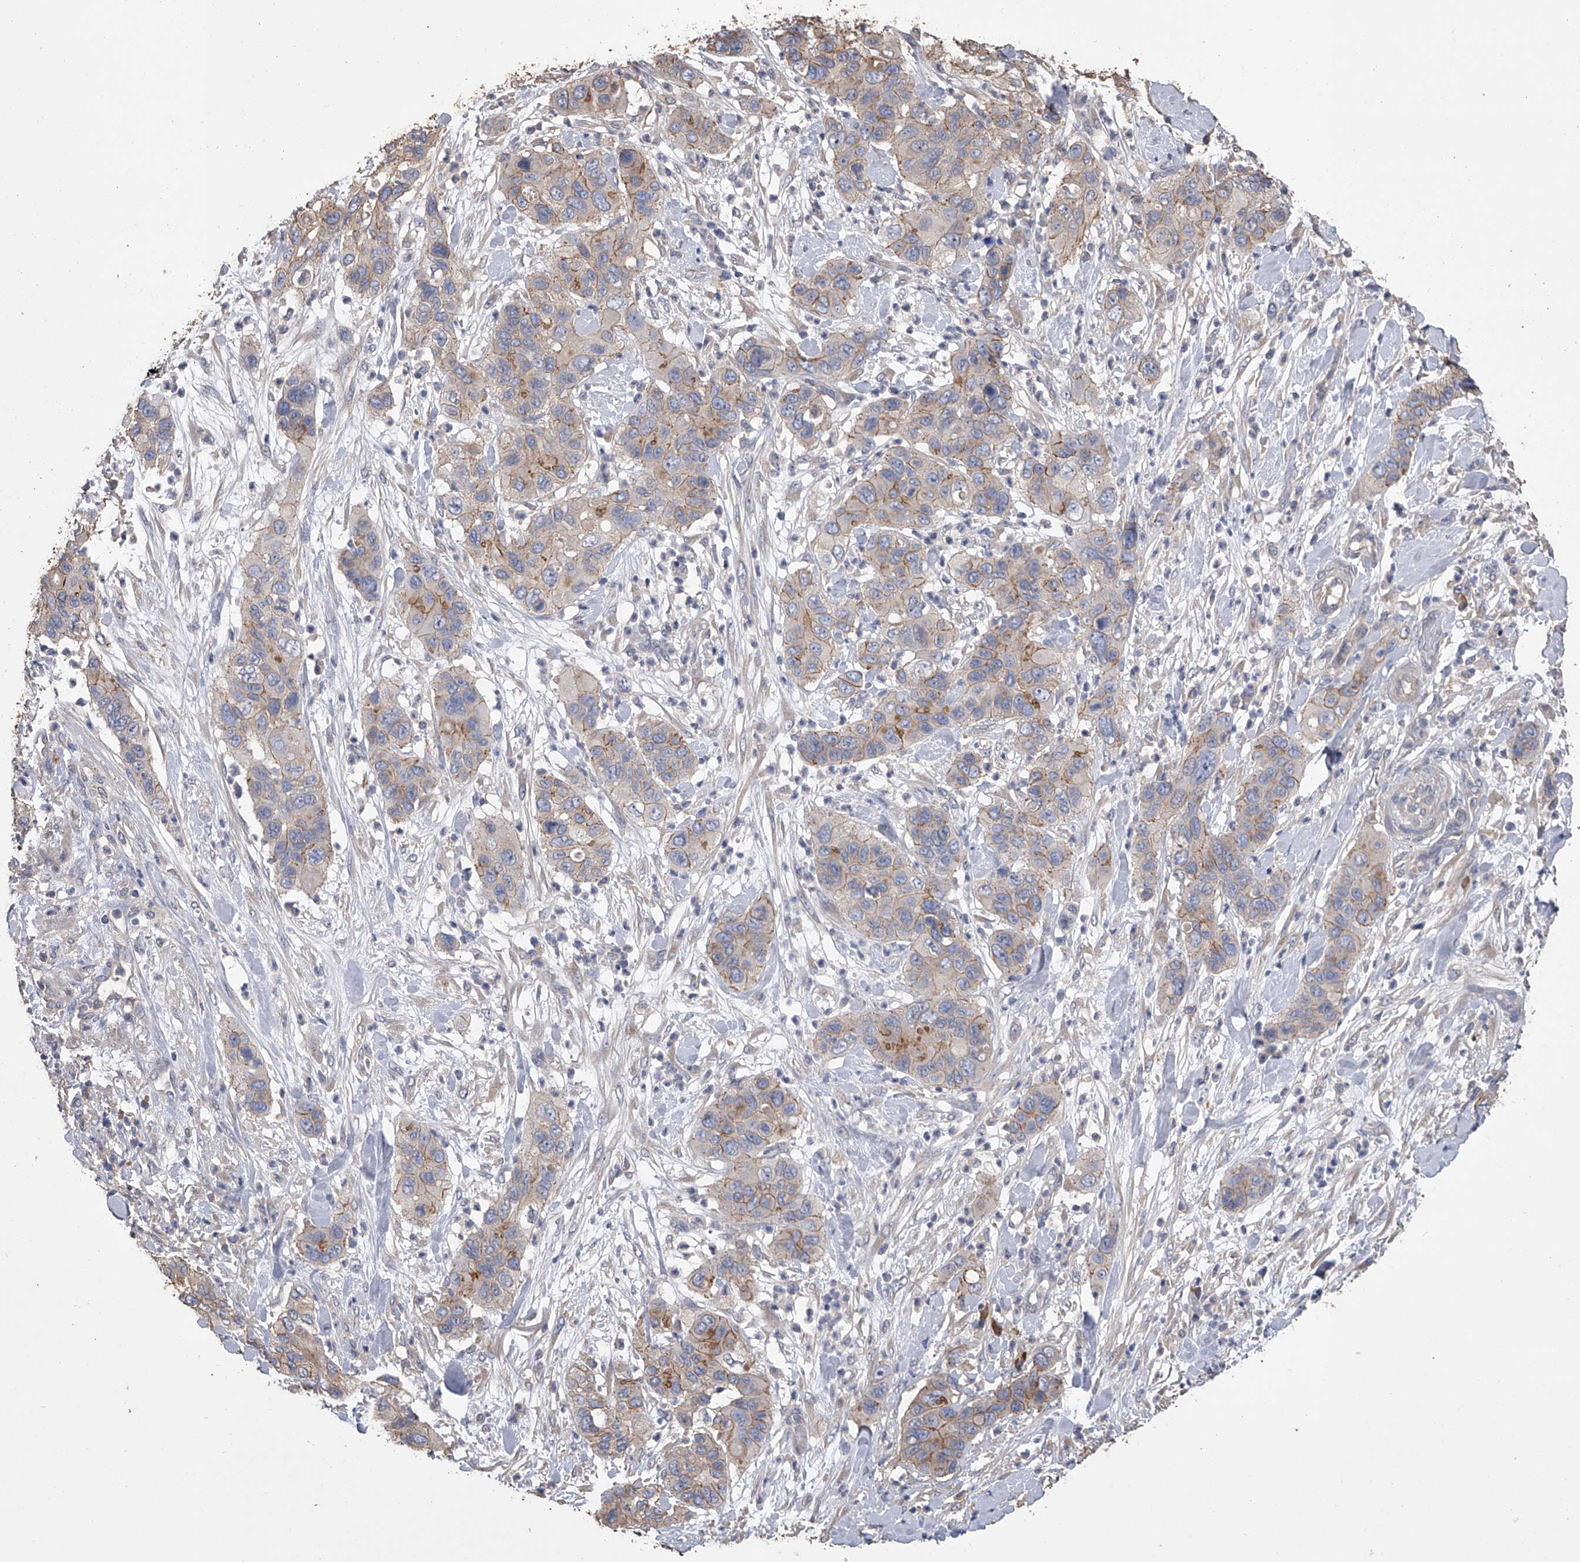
{"staining": {"intensity": "weak", "quantity": "25%-75%", "location": "cytoplasmic/membranous"}, "tissue": "pancreatic cancer", "cell_type": "Tumor cells", "image_type": "cancer", "snomed": [{"axis": "morphology", "description": "Adenocarcinoma, NOS"}, {"axis": "topography", "description": "Pancreas"}], "caption": "Weak cytoplasmic/membranous staining is present in approximately 25%-75% of tumor cells in pancreatic cancer. (IHC, brightfield microscopy, high magnification).", "gene": "ZNF343", "patient": {"sex": "female", "age": 71}}